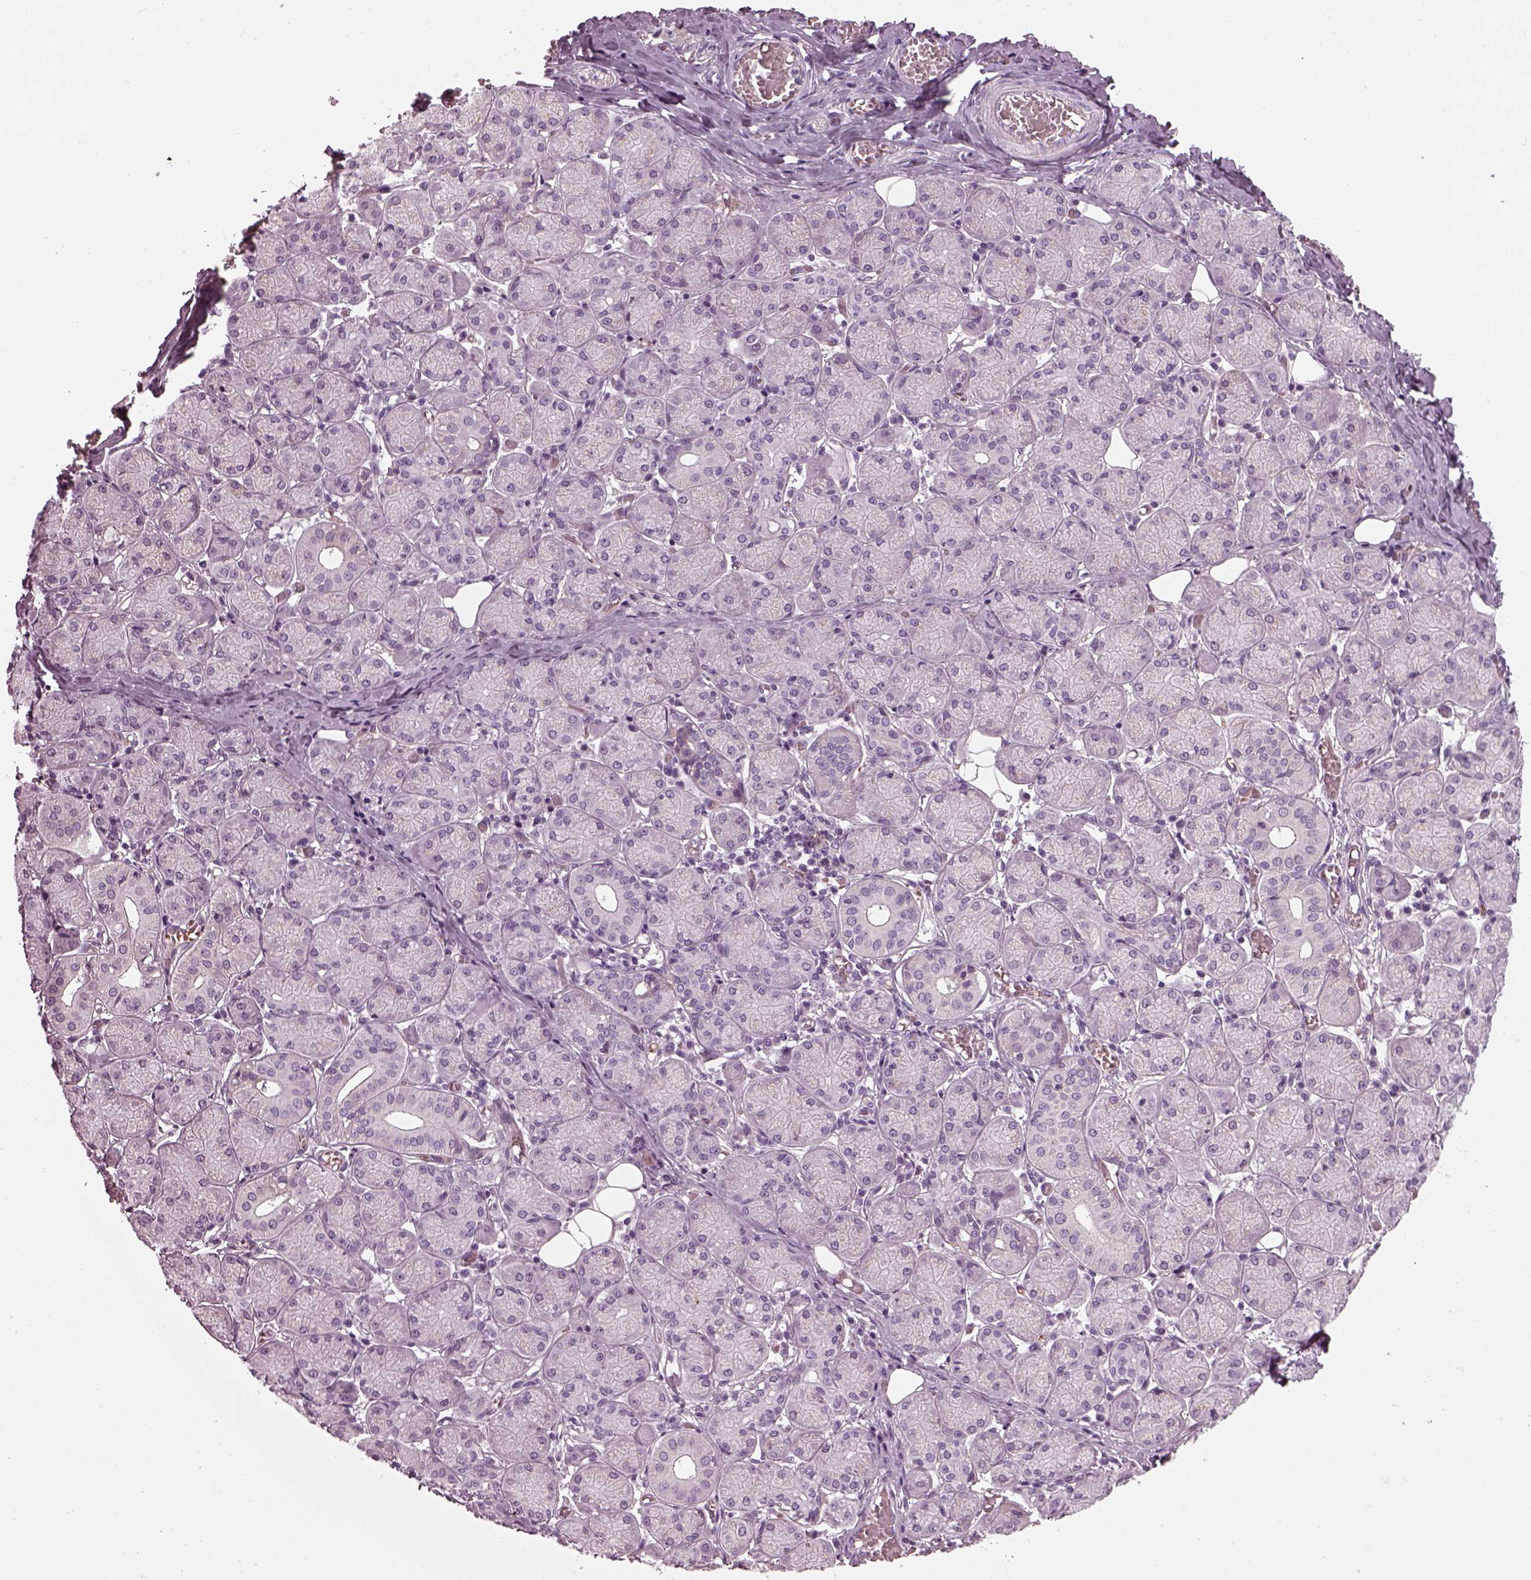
{"staining": {"intensity": "negative", "quantity": "none", "location": "none"}, "tissue": "salivary gland", "cell_type": "Glandular cells", "image_type": "normal", "snomed": [{"axis": "morphology", "description": "Normal tissue, NOS"}, {"axis": "topography", "description": "Salivary gland"}, {"axis": "topography", "description": "Peripheral nerve tissue"}], "caption": "This is an immunohistochemistry micrograph of unremarkable salivary gland. There is no staining in glandular cells.", "gene": "DPYSL5", "patient": {"sex": "female", "age": 24}}